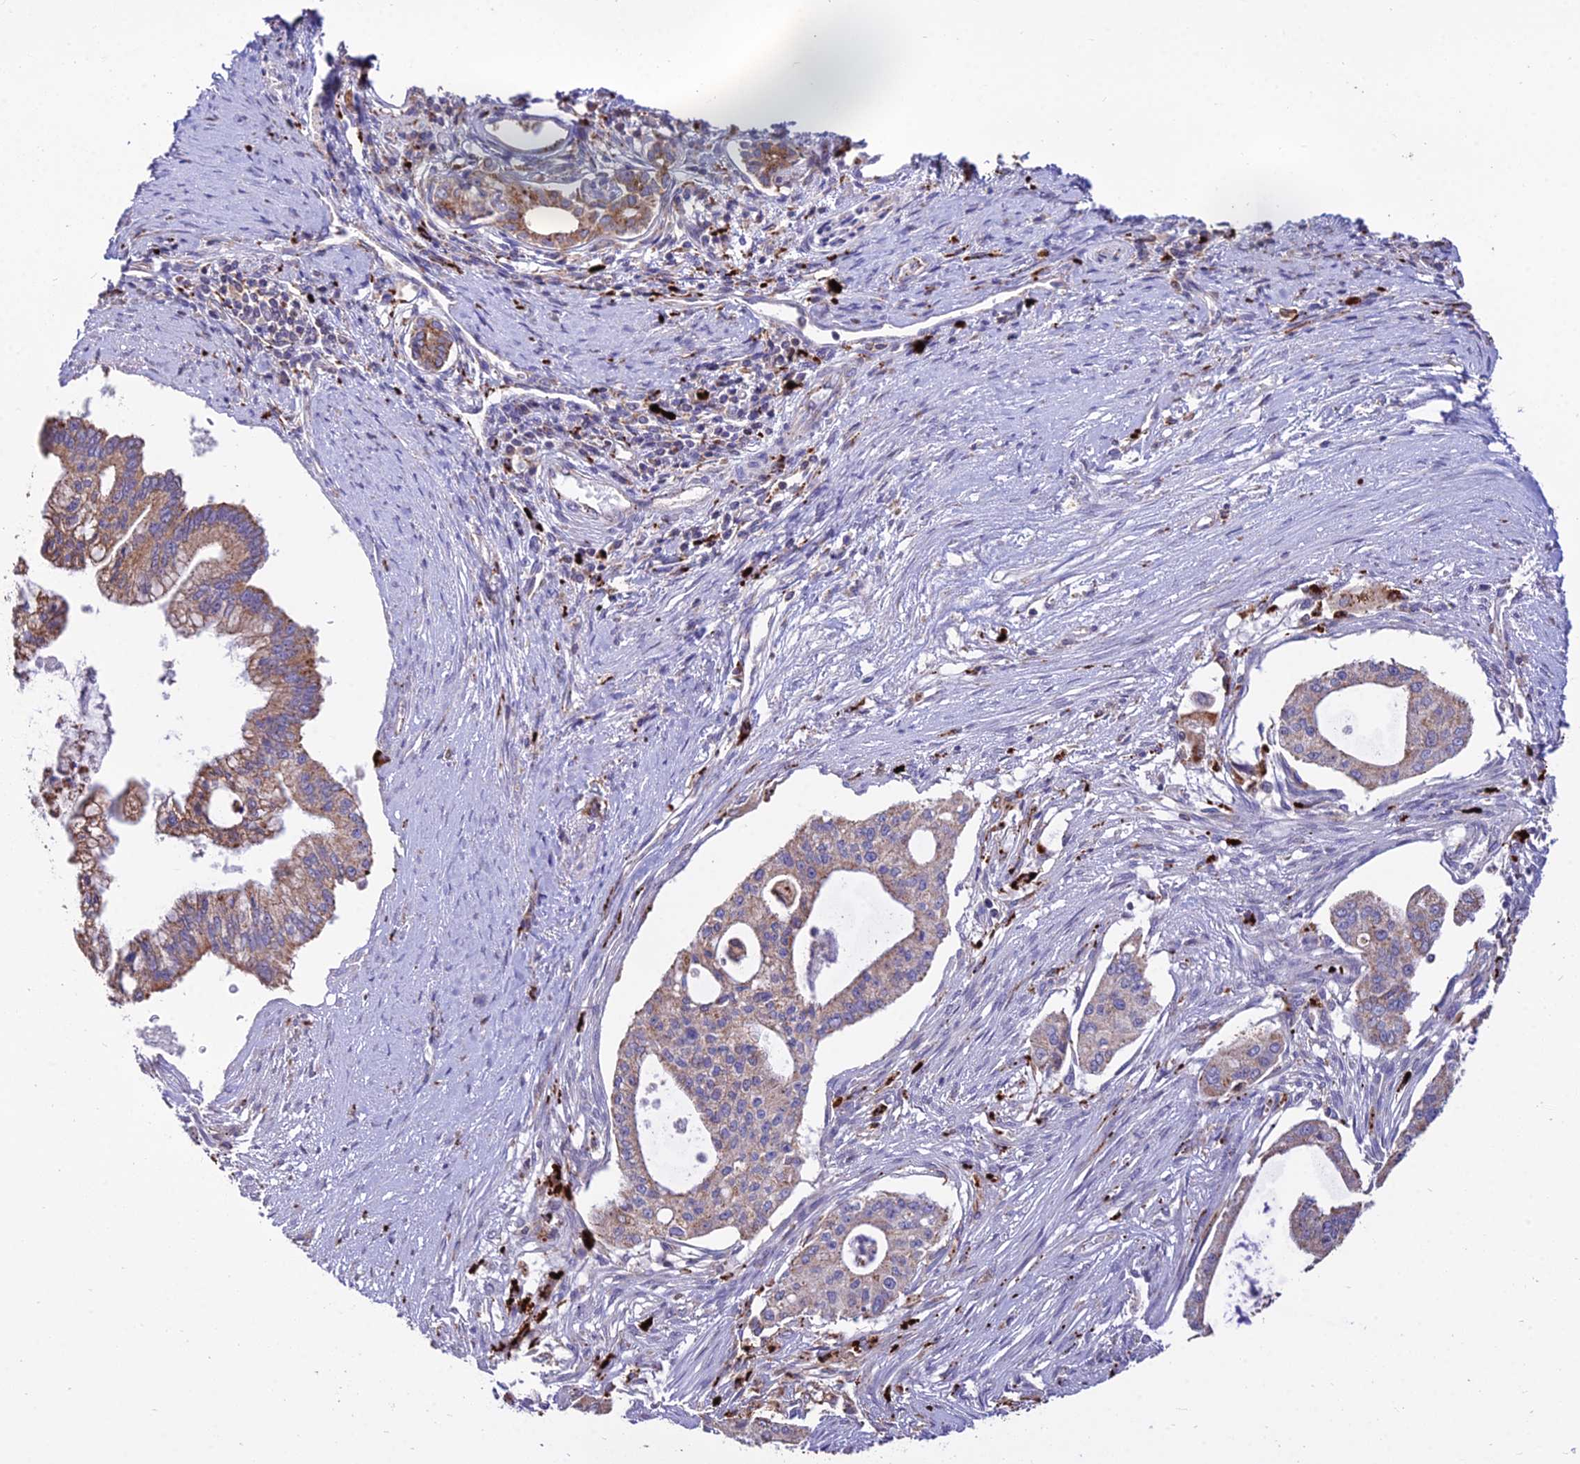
{"staining": {"intensity": "moderate", "quantity": "25%-75%", "location": "cytoplasmic/membranous"}, "tissue": "pancreatic cancer", "cell_type": "Tumor cells", "image_type": "cancer", "snomed": [{"axis": "morphology", "description": "Adenocarcinoma, NOS"}, {"axis": "topography", "description": "Pancreas"}], "caption": "DAB (3,3'-diaminobenzidine) immunohistochemical staining of human pancreatic adenocarcinoma displays moderate cytoplasmic/membranous protein positivity in approximately 25%-75% of tumor cells. (IHC, brightfield microscopy, high magnification).", "gene": "PNLIPRP3", "patient": {"sex": "male", "age": 46}}